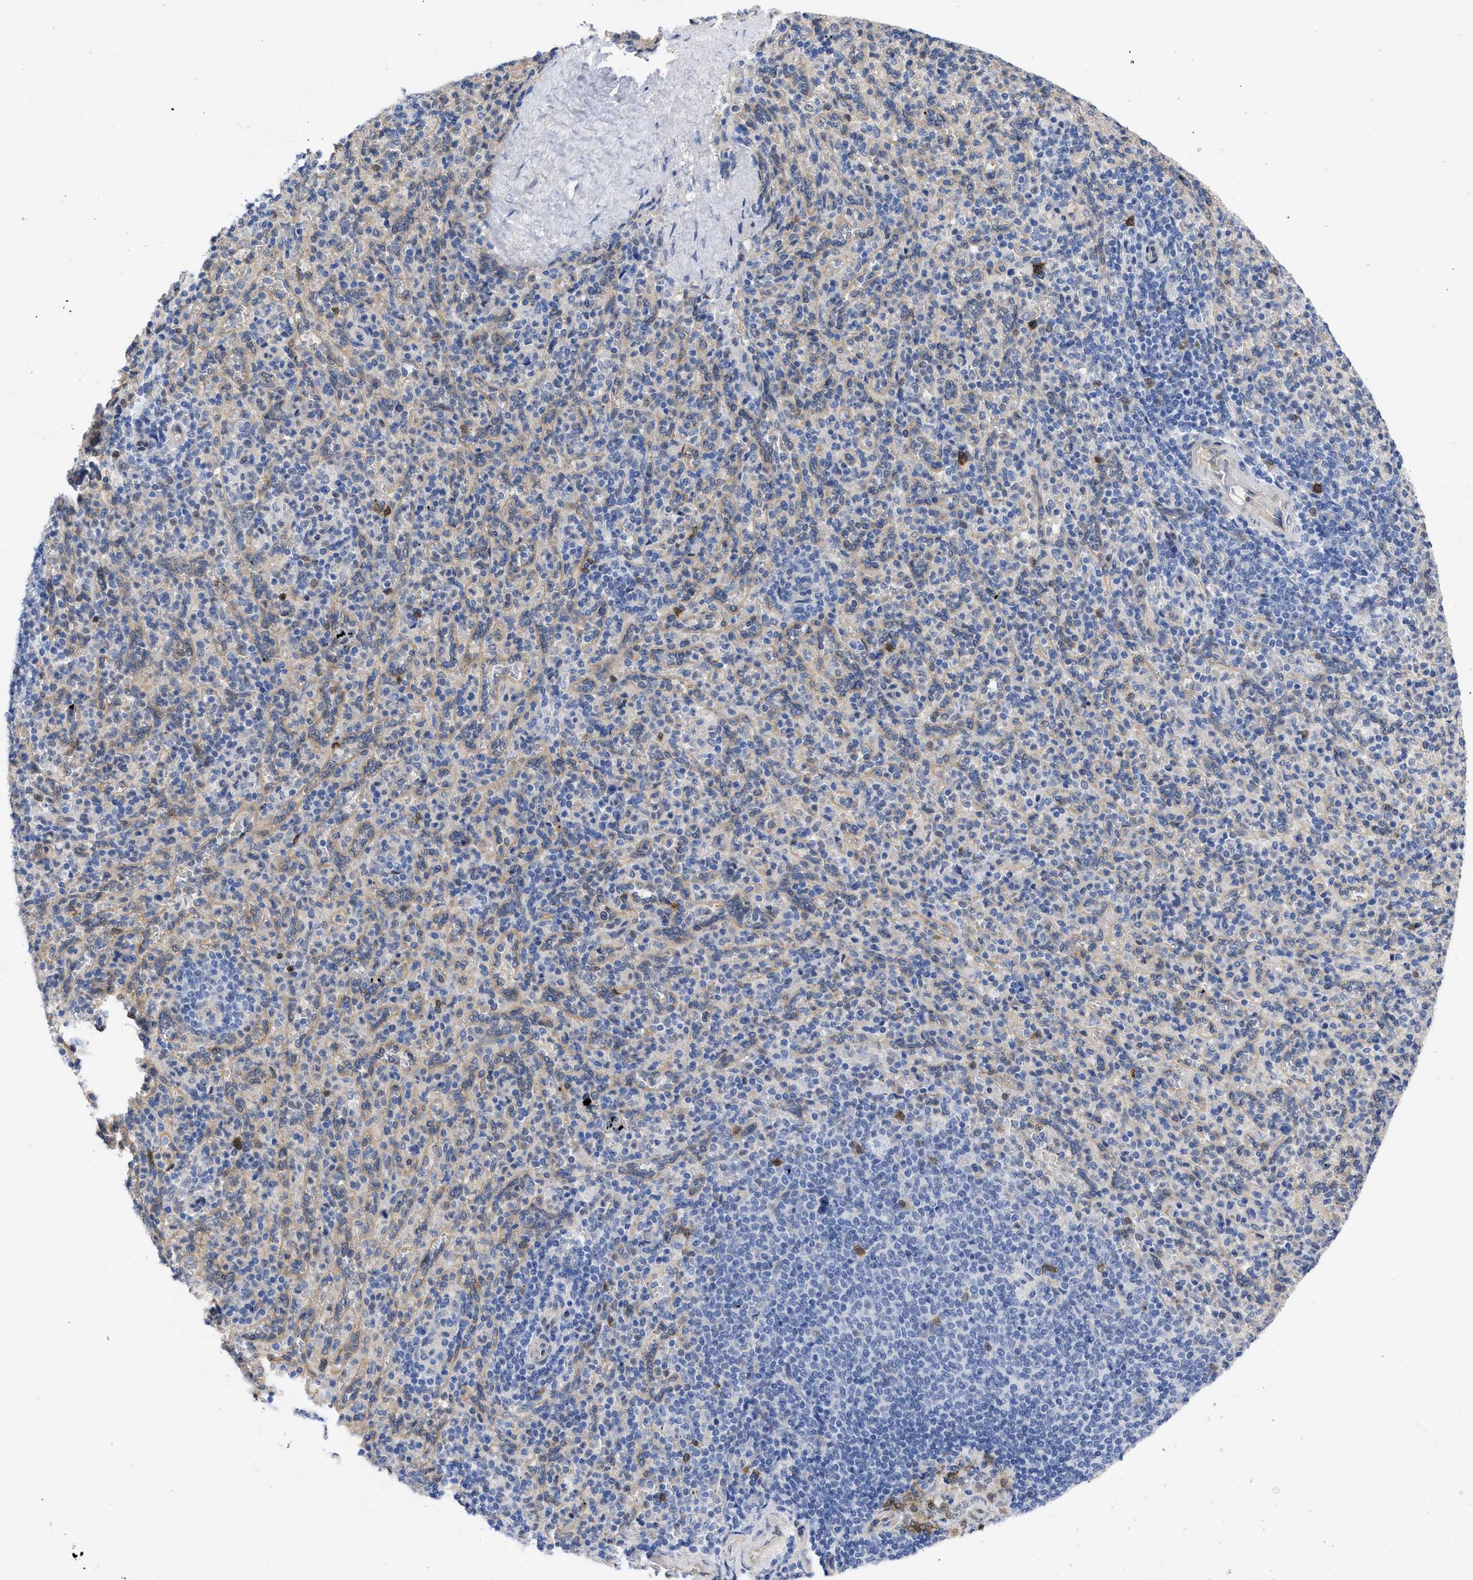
{"staining": {"intensity": "weak", "quantity": "25%-75%", "location": "cytoplasmic/membranous"}, "tissue": "spleen", "cell_type": "Cells in red pulp", "image_type": "normal", "snomed": [{"axis": "morphology", "description": "Normal tissue, NOS"}, {"axis": "topography", "description": "Spleen"}], "caption": "Weak cytoplasmic/membranous protein positivity is appreciated in about 25%-75% of cells in red pulp in spleen.", "gene": "THRA", "patient": {"sex": "male", "age": 36}}